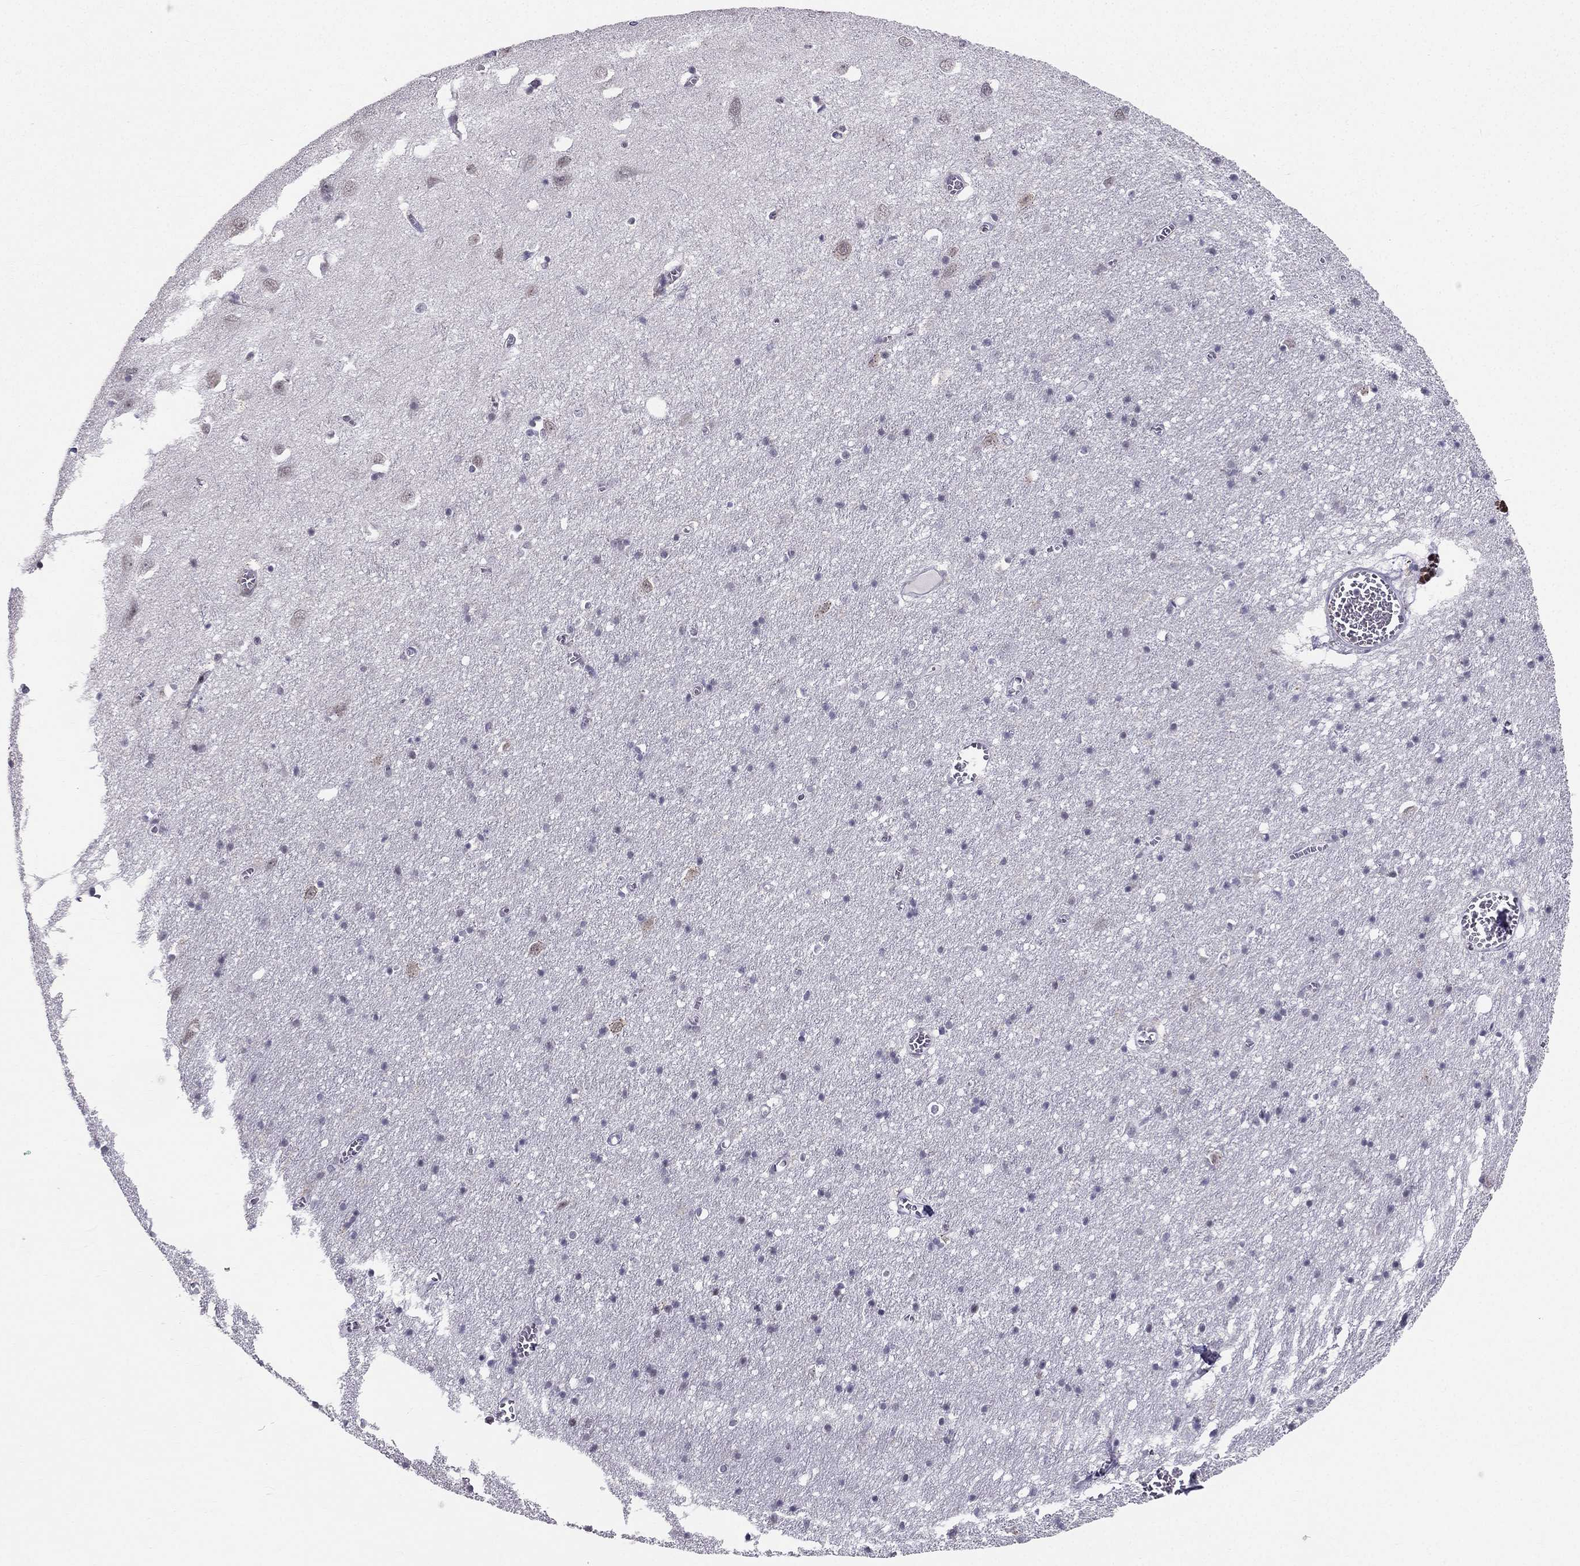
{"staining": {"intensity": "negative", "quantity": "none", "location": "none"}, "tissue": "cerebral cortex", "cell_type": "Endothelial cells", "image_type": "normal", "snomed": [{"axis": "morphology", "description": "Normal tissue, NOS"}, {"axis": "topography", "description": "Cerebral cortex"}], "caption": "Endothelial cells are negative for brown protein staining in unremarkable cerebral cortex.", "gene": "RPRD2", "patient": {"sex": "male", "age": 70}}